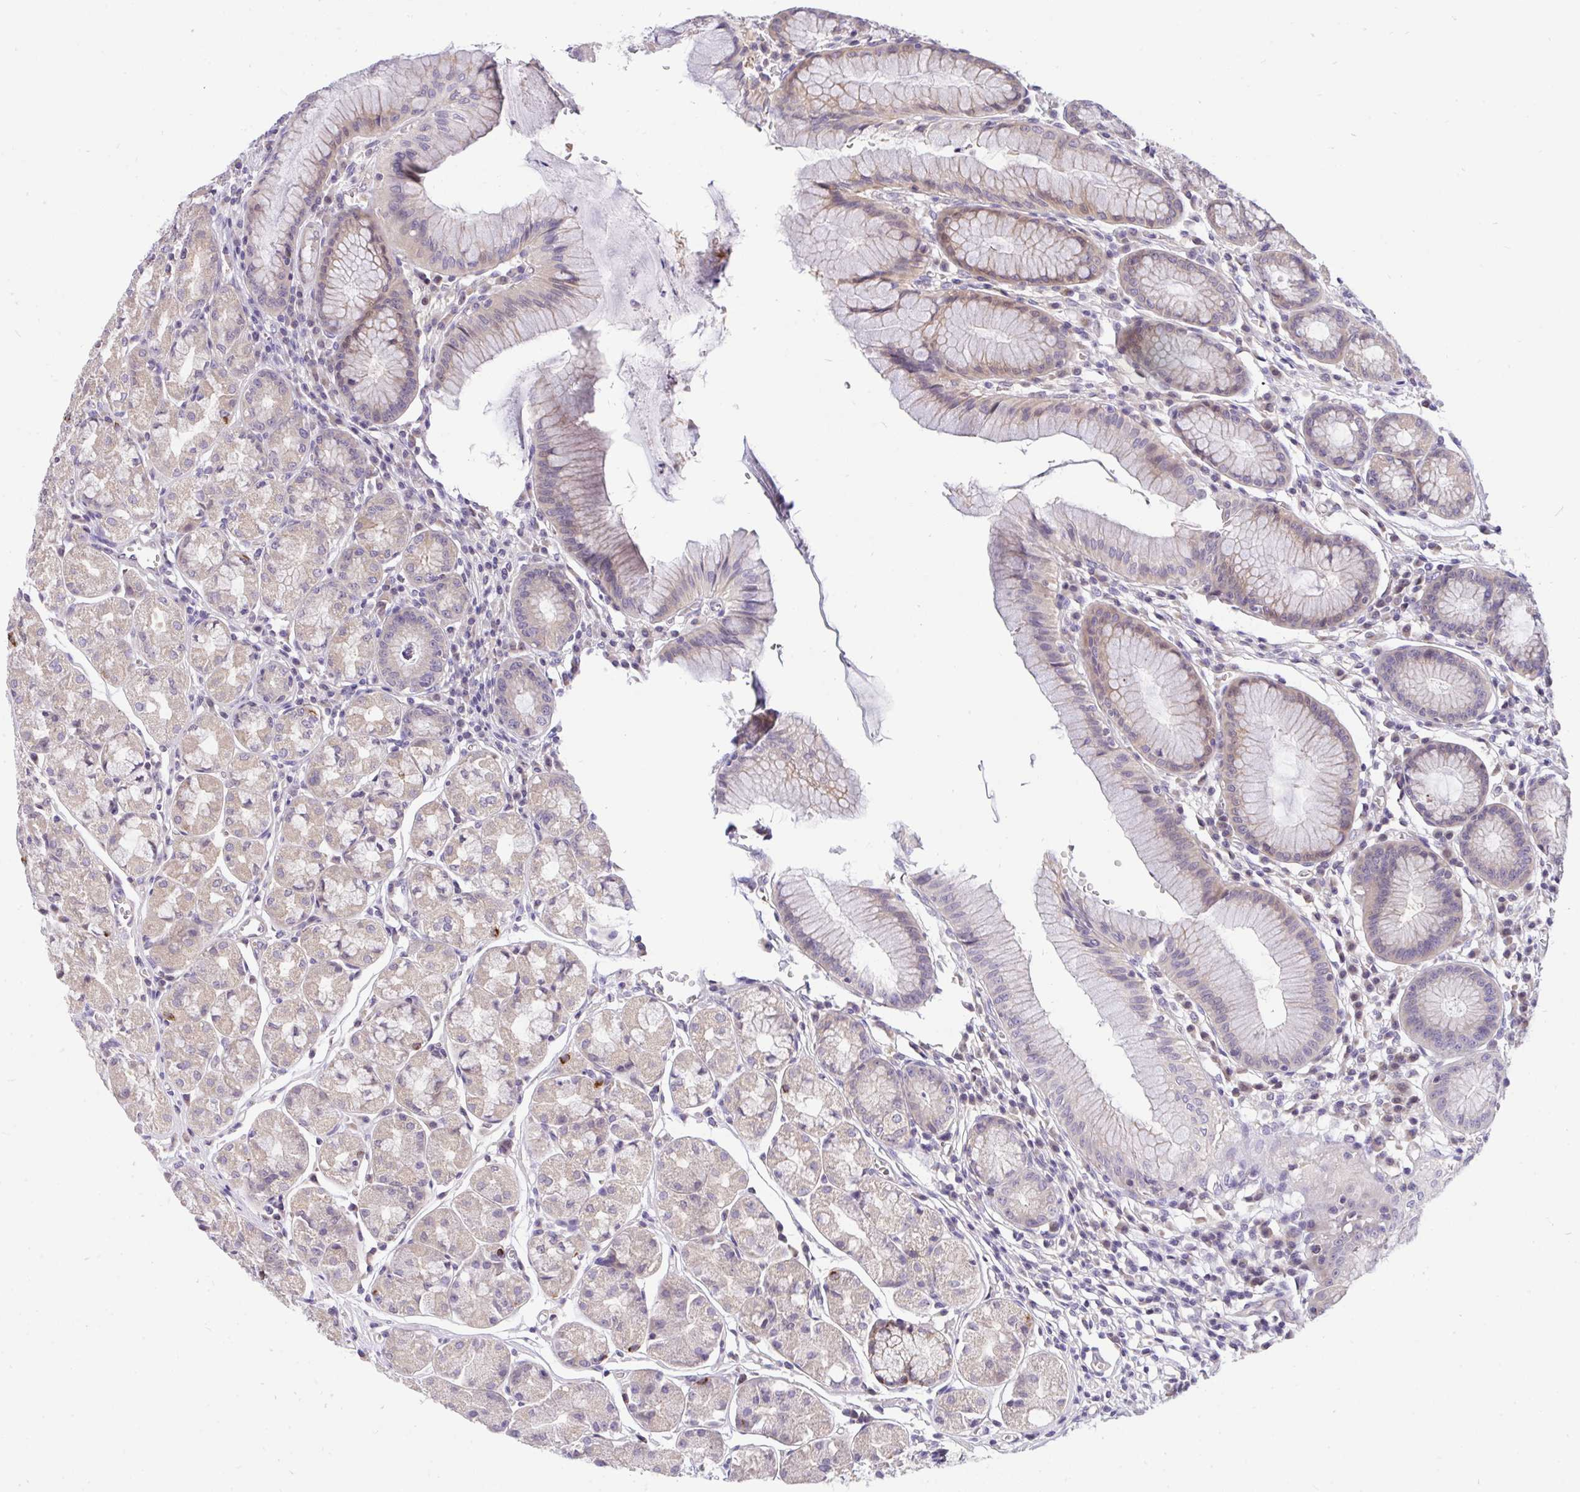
{"staining": {"intensity": "weak", "quantity": "25%-75%", "location": "cytoplasmic/membranous"}, "tissue": "stomach", "cell_type": "Glandular cells", "image_type": "normal", "snomed": [{"axis": "morphology", "description": "Normal tissue, NOS"}, {"axis": "topography", "description": "Stomach"}], "caption": "This is a photomicrograph of immunohistochemistry staining of unremarkable stomach, which shows weak positivity in the cytoplasmic/membranous of glandular cells.", "gene": "C19orf54", "patient": {"sex": "male", "age": 55}}